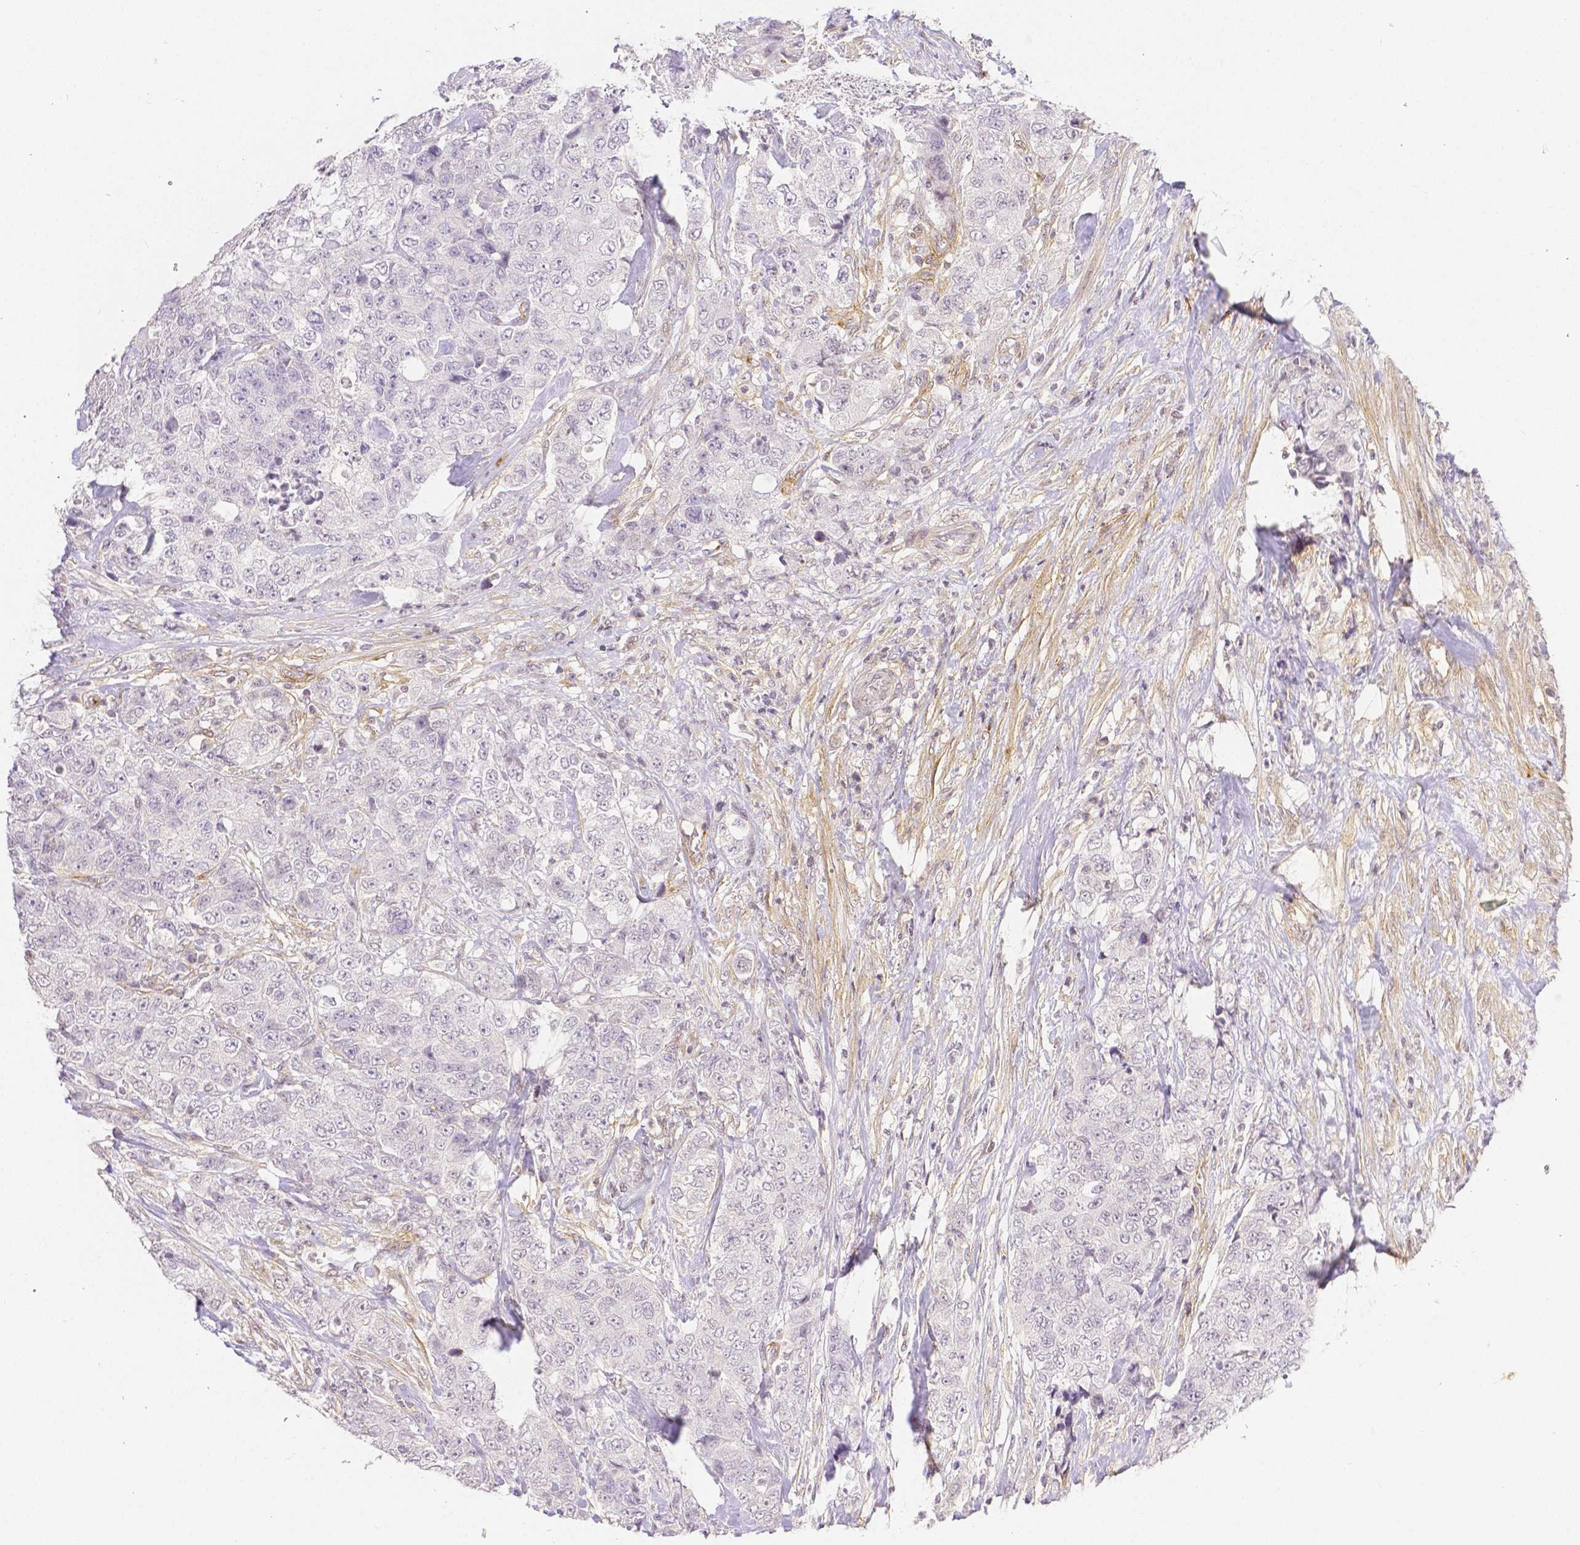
{"staining": {"intensity": "negative", "quantity": "none", "location": "none"}, "tissue": "urothelial cancer", "cell_type": "Tumor cells", "image_type": "cancer", "snomed": [{"axis": "morphology", "description": "Urothelial carcinoma, High grade"}, {"axis": "topography", "description": "Urinary bladder"}], "caption": "IHC image of human urothelial cancer stained for a protein (brown), which displays no positivity in tumor cells.", "gene": "THY1", "patient": {"sex": "female", "age": 78}}